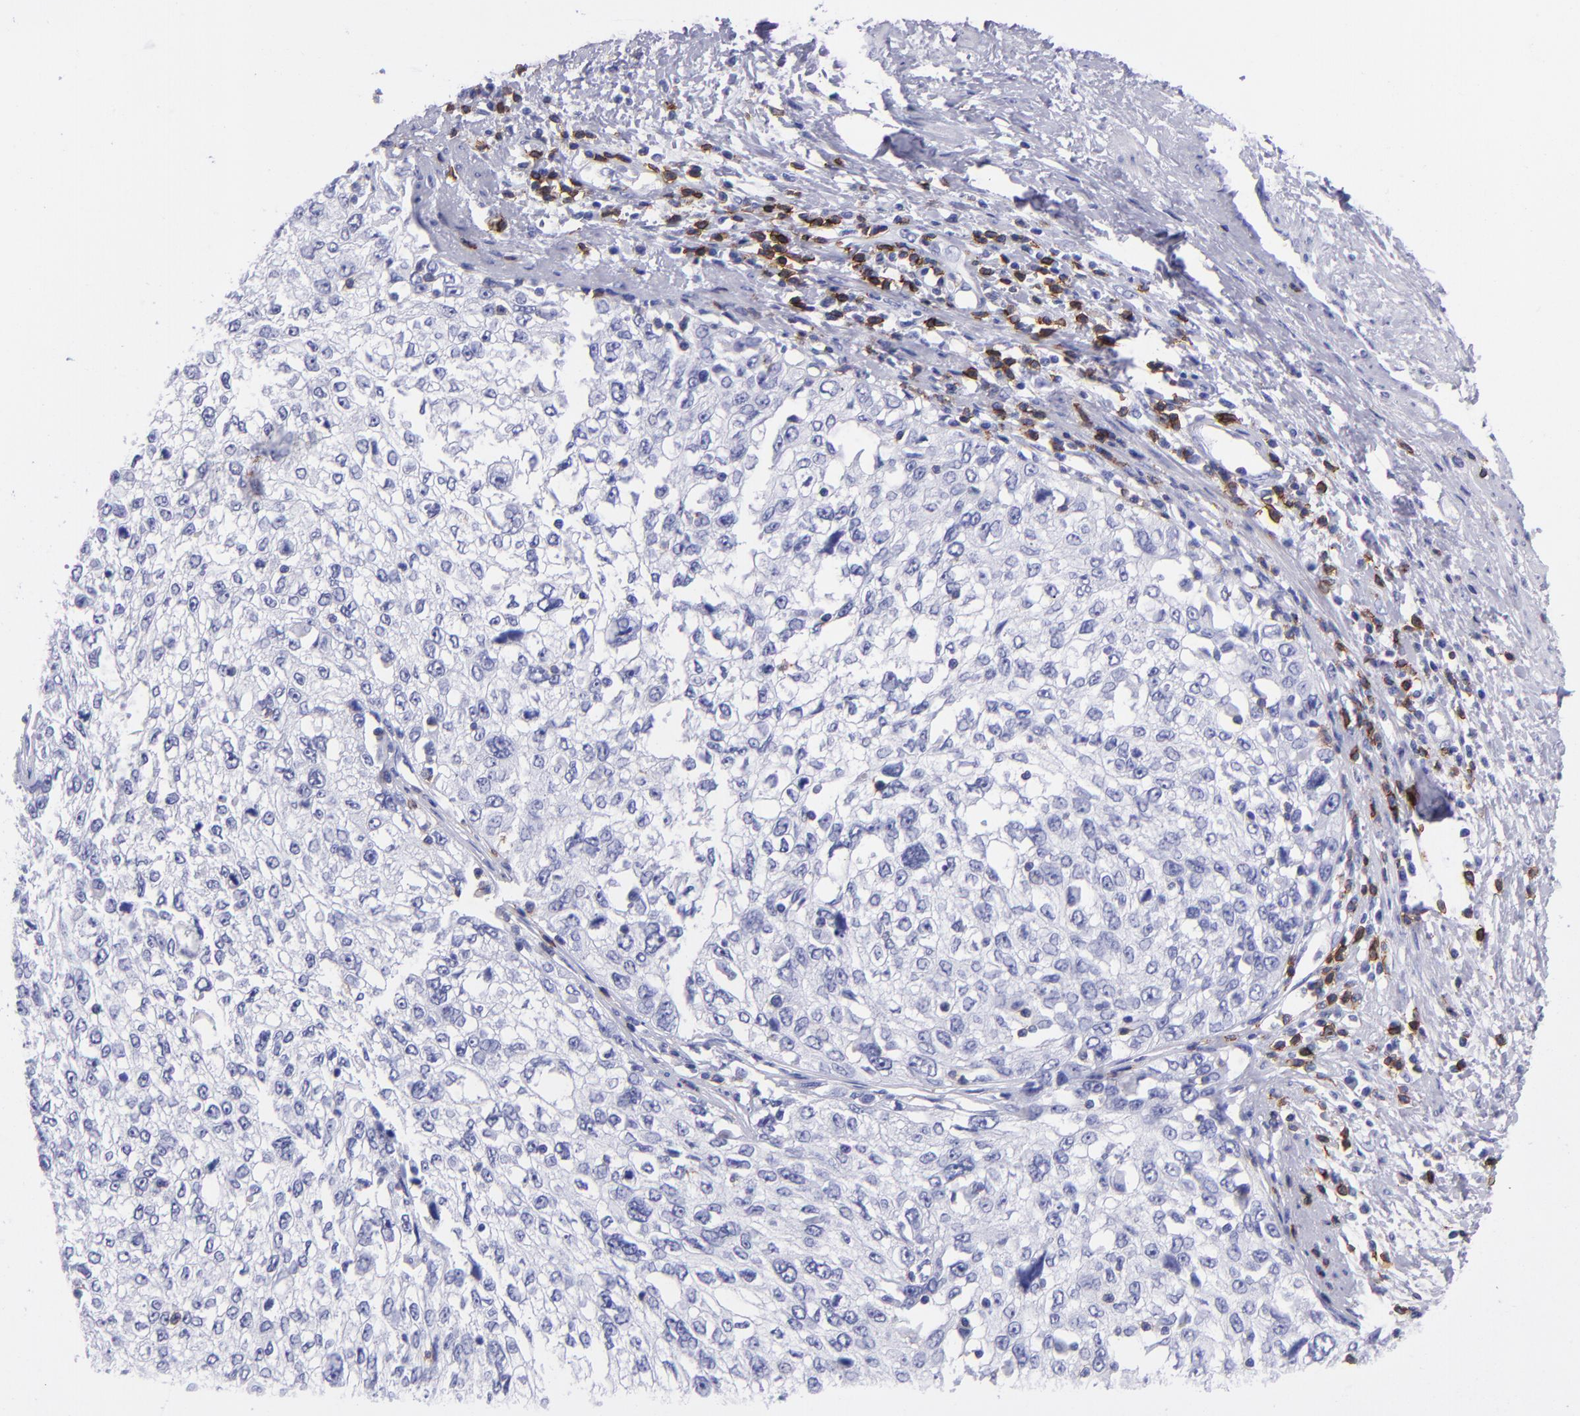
{"staining": {"intensity": "negative", "quantity": "none", "location": "none"}, "tissue": "cervical cancer", "cell_type": "Tumor cells", "image_type": "cancer", "snomed": [{"axis": "morphology", "description": "Squamous cell carcinoma, NOS"}, {"axis": "topography", "description": "Cervix"}], "caption": "DAB immunohistochemical staining of cervical cancer exhibits no significant expression in tumor cells.", "gene": "CD6", "patient": {"sex": "female", "age": 57}}